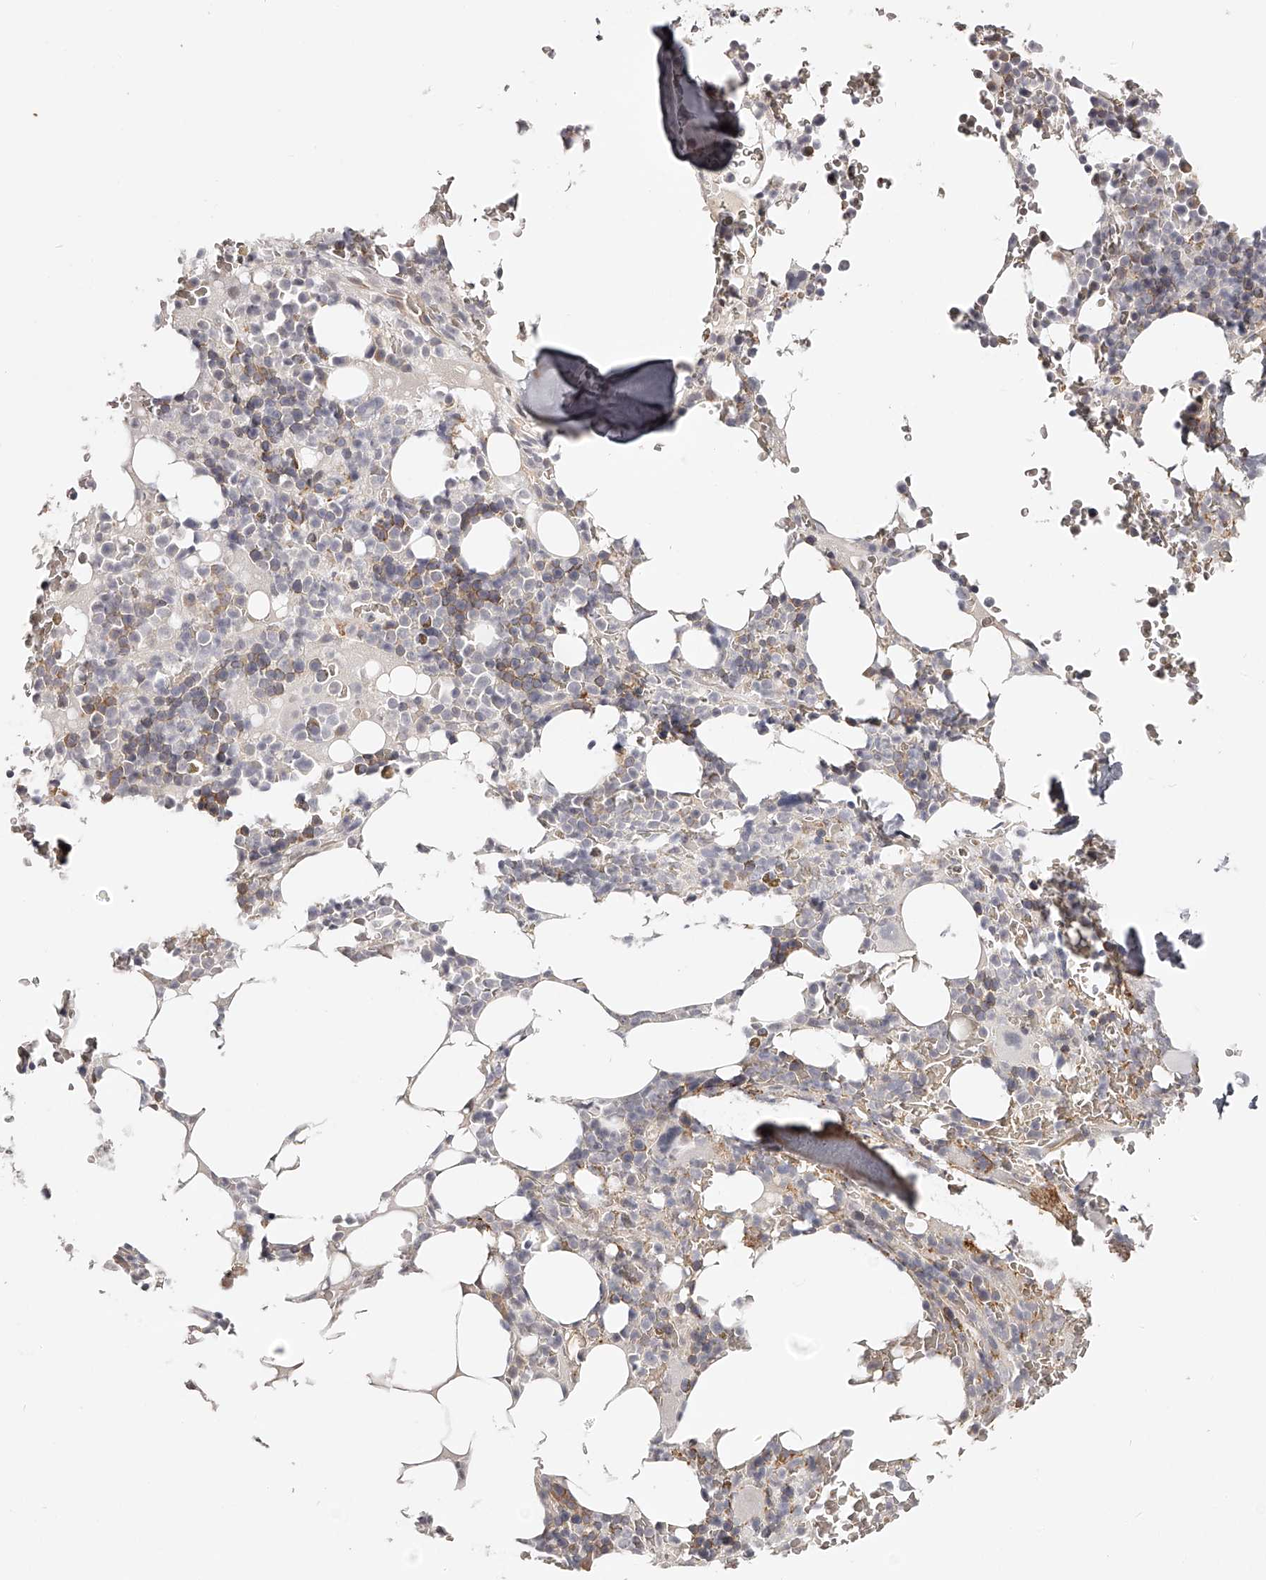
{"staining": {"intensity": "weak", "quantity": "<25%", "location": "cytoplasmic/membranous"}, "tissue": "bone marrow", "cell_type": "Hematopoietic cells", "image_type": "normal", "snomed": [{"axis": "morphology", "description": "Normal tissue, NOS"}, {"axis": "topography", "description": "Bone marrow"}], "caption": "A photomicrograph of human bone marrow is negative for staining in hematopoietic cells. (DAB (3,3'-diaminobenzidine) immunohistochemistry visualized using brightfield microscopy, high magnification).", "gene": "ZNF582", "patient": {"sex": "male", "age": 58}}